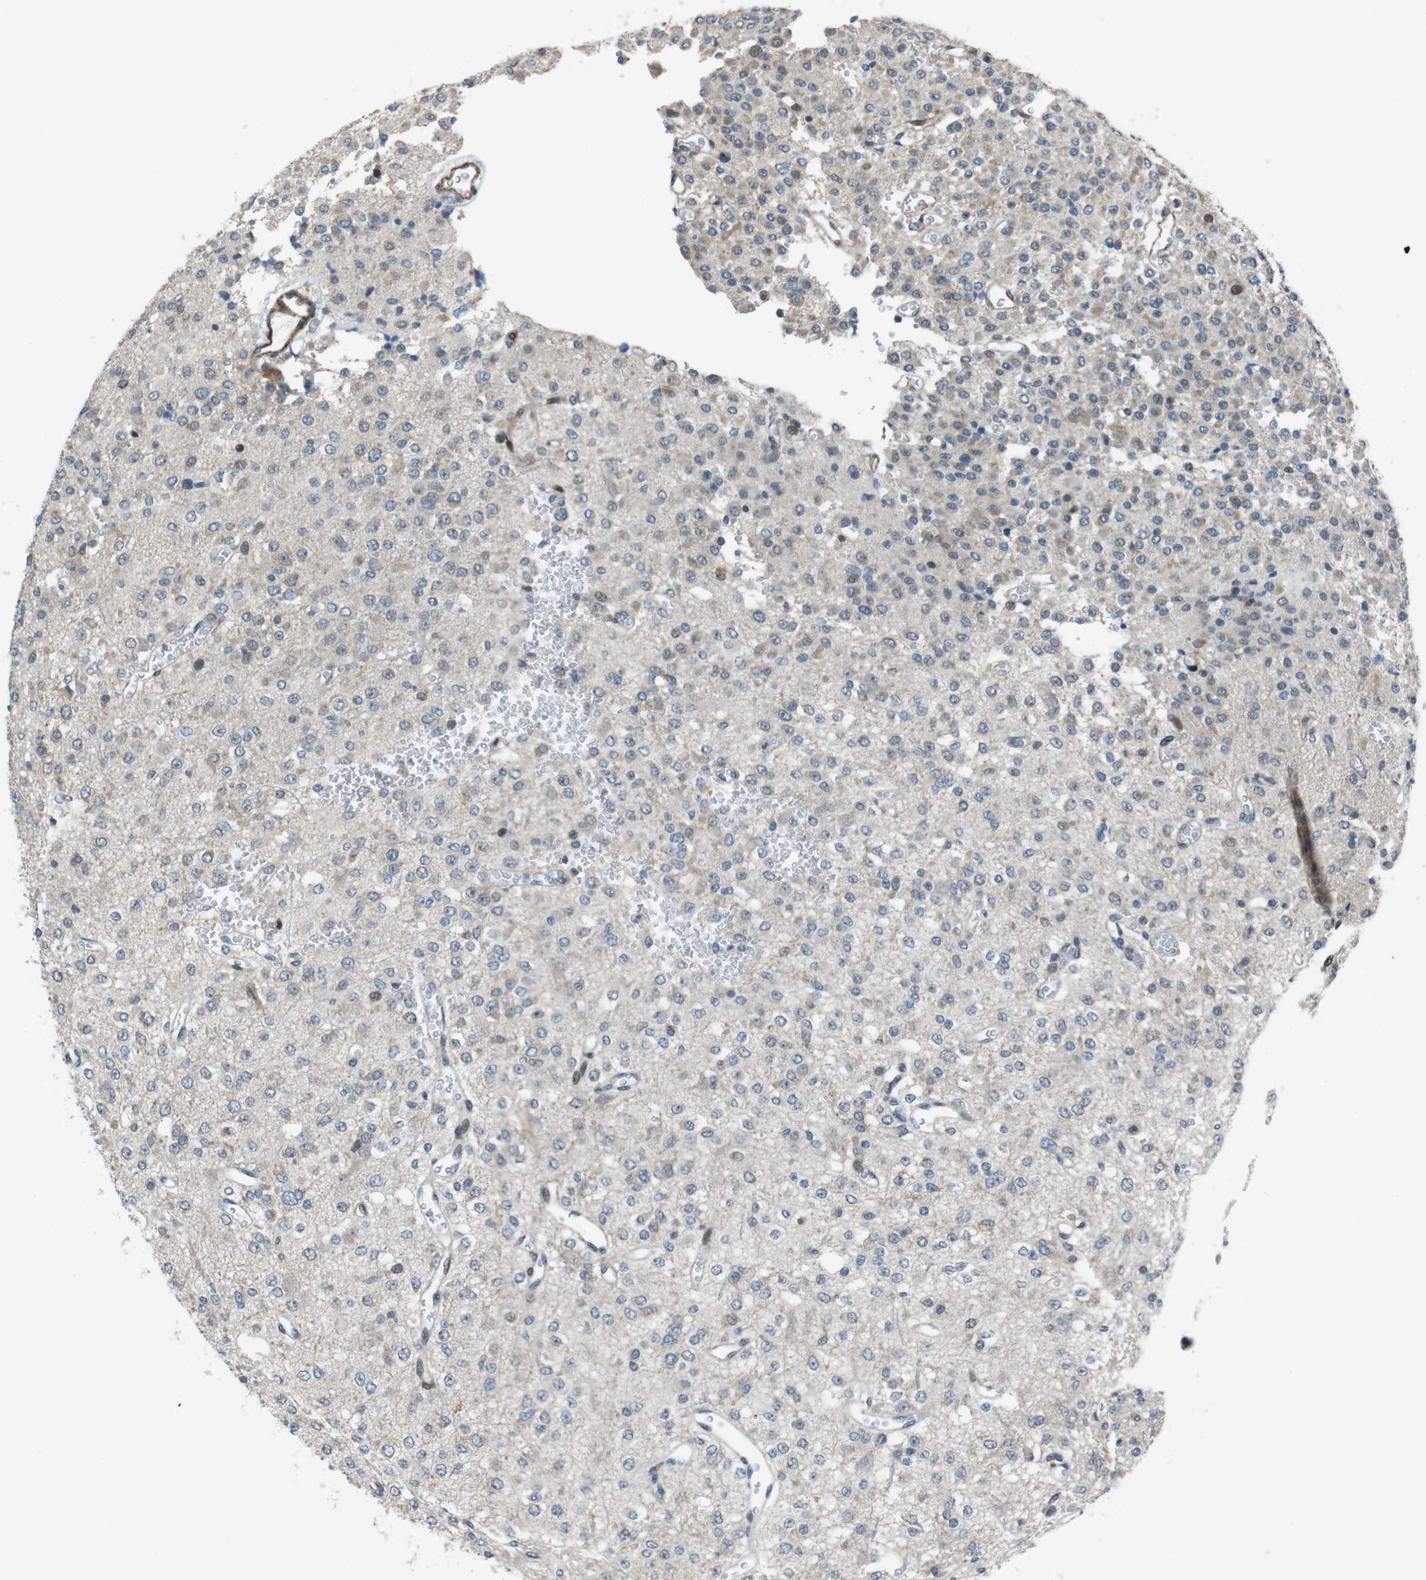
{"staining": {"intensity": "weak", "quantity": "<25%", "location": "nuclear"}, "tissue": "glioma", "cell_type": "Tumor cells", "image_type": "cancer", "snomed": [{"axis": "morphology", "description": "Glioma, malignant, Low grade"}, {"axis": "topography", "description": "Brain"}], "caption": "Micrograph shows no significant protein positivity in tumor cells of malignant low-grade glioma.", "gene": "PBRM1", "patient": {"sex": "male", "age": 38}}